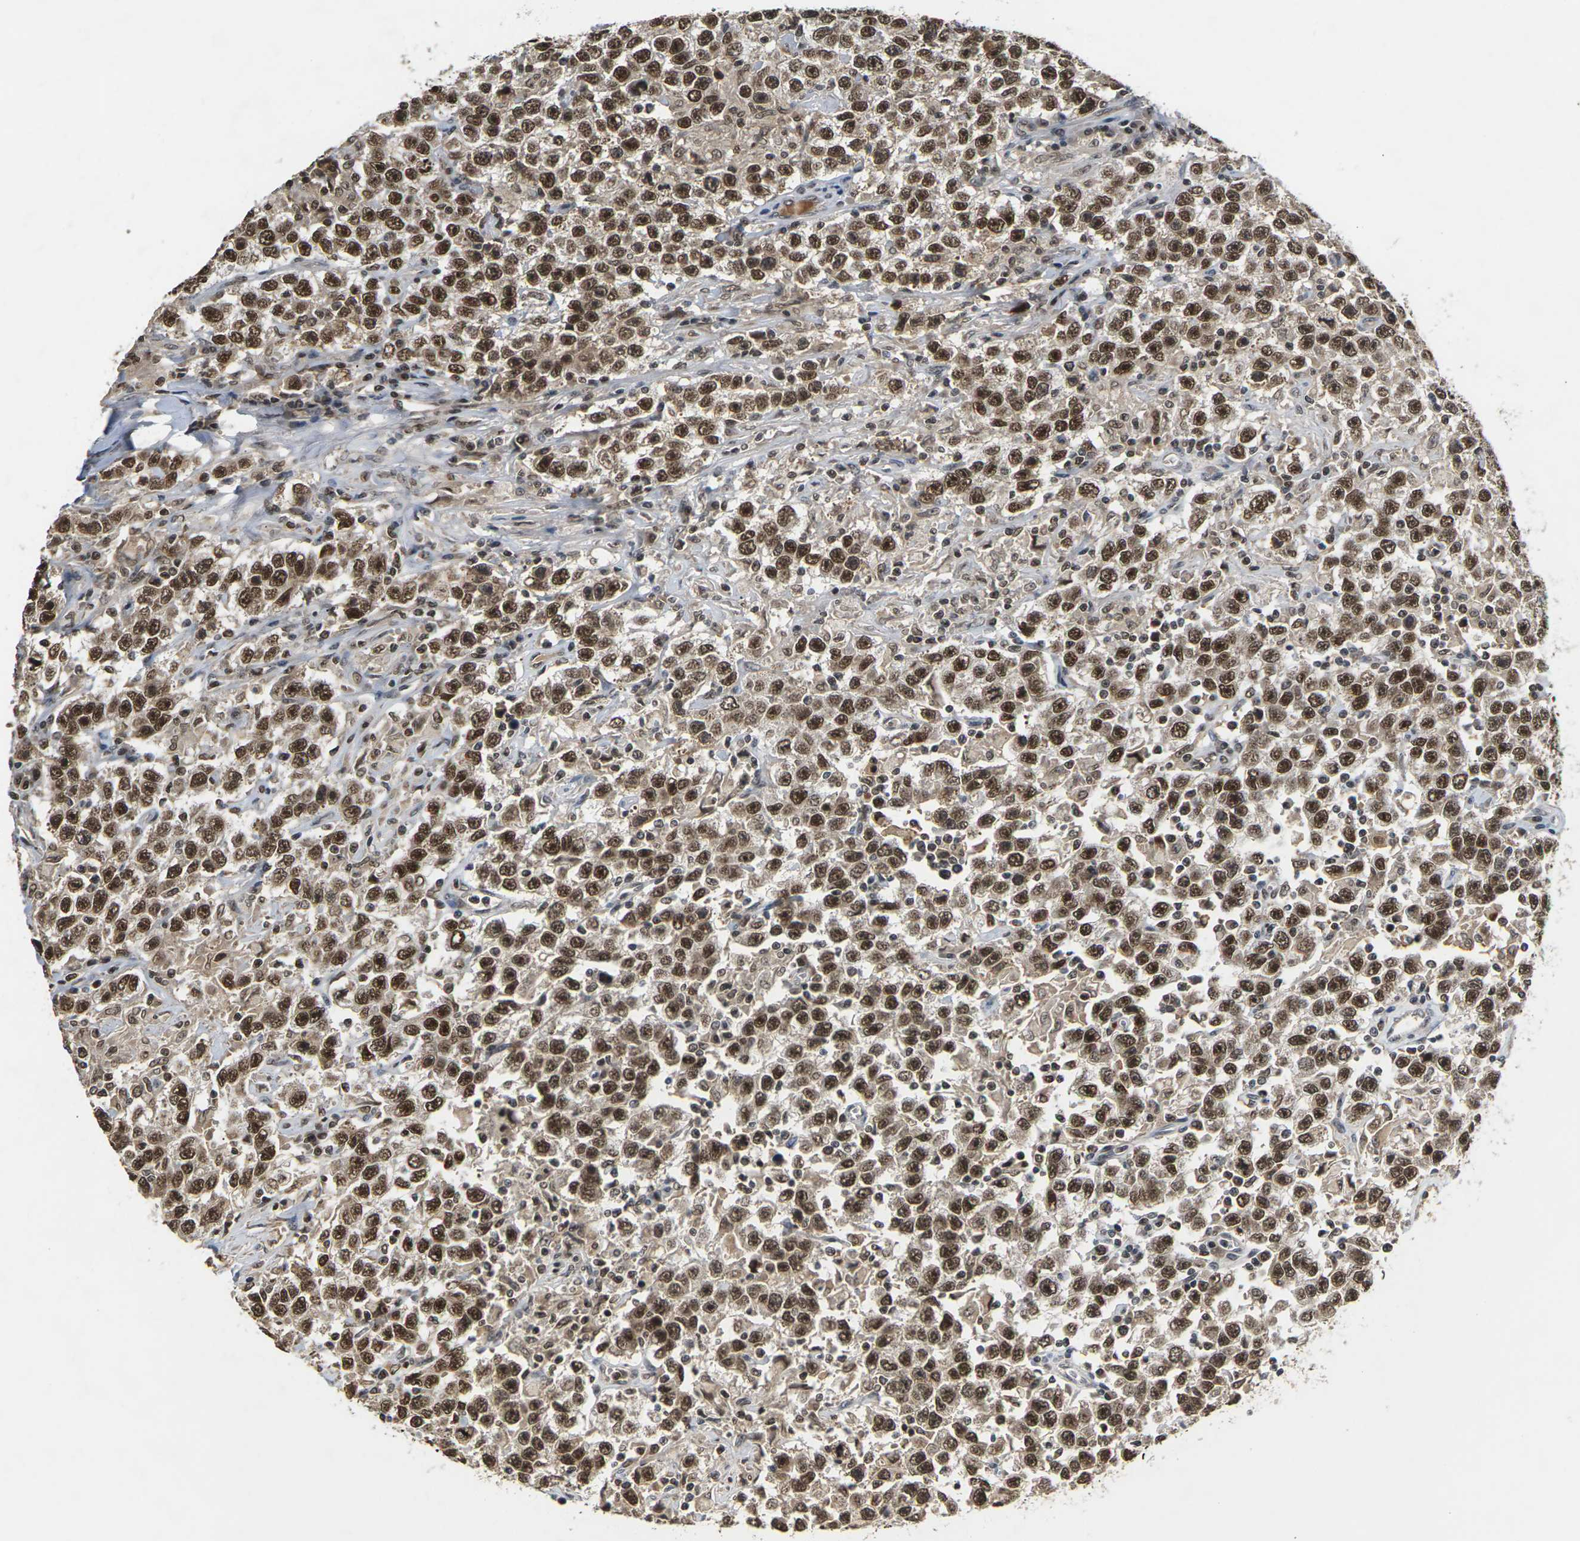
{"staining": {"intensity": "strong", "quantity": ">75%", "location": "cytoplasmic/membranous,nuclear"}, "tissue": "testis cancer", "cell_type": "Tumor cells", "image_type": "cancer", "snomed": [{"axis": "morphology", "description": "Seminoma, NOS"}, {"axis": "topography", "description": "Testis"}], "caption": "Protein staining of seminoma (testis) tissue demonstrates strong cytoplasmic/membranous and nuclear staining in about >75% of tumor cells.", "gene": "NELFA", "patient": {"sex": "male", "age": 41}}